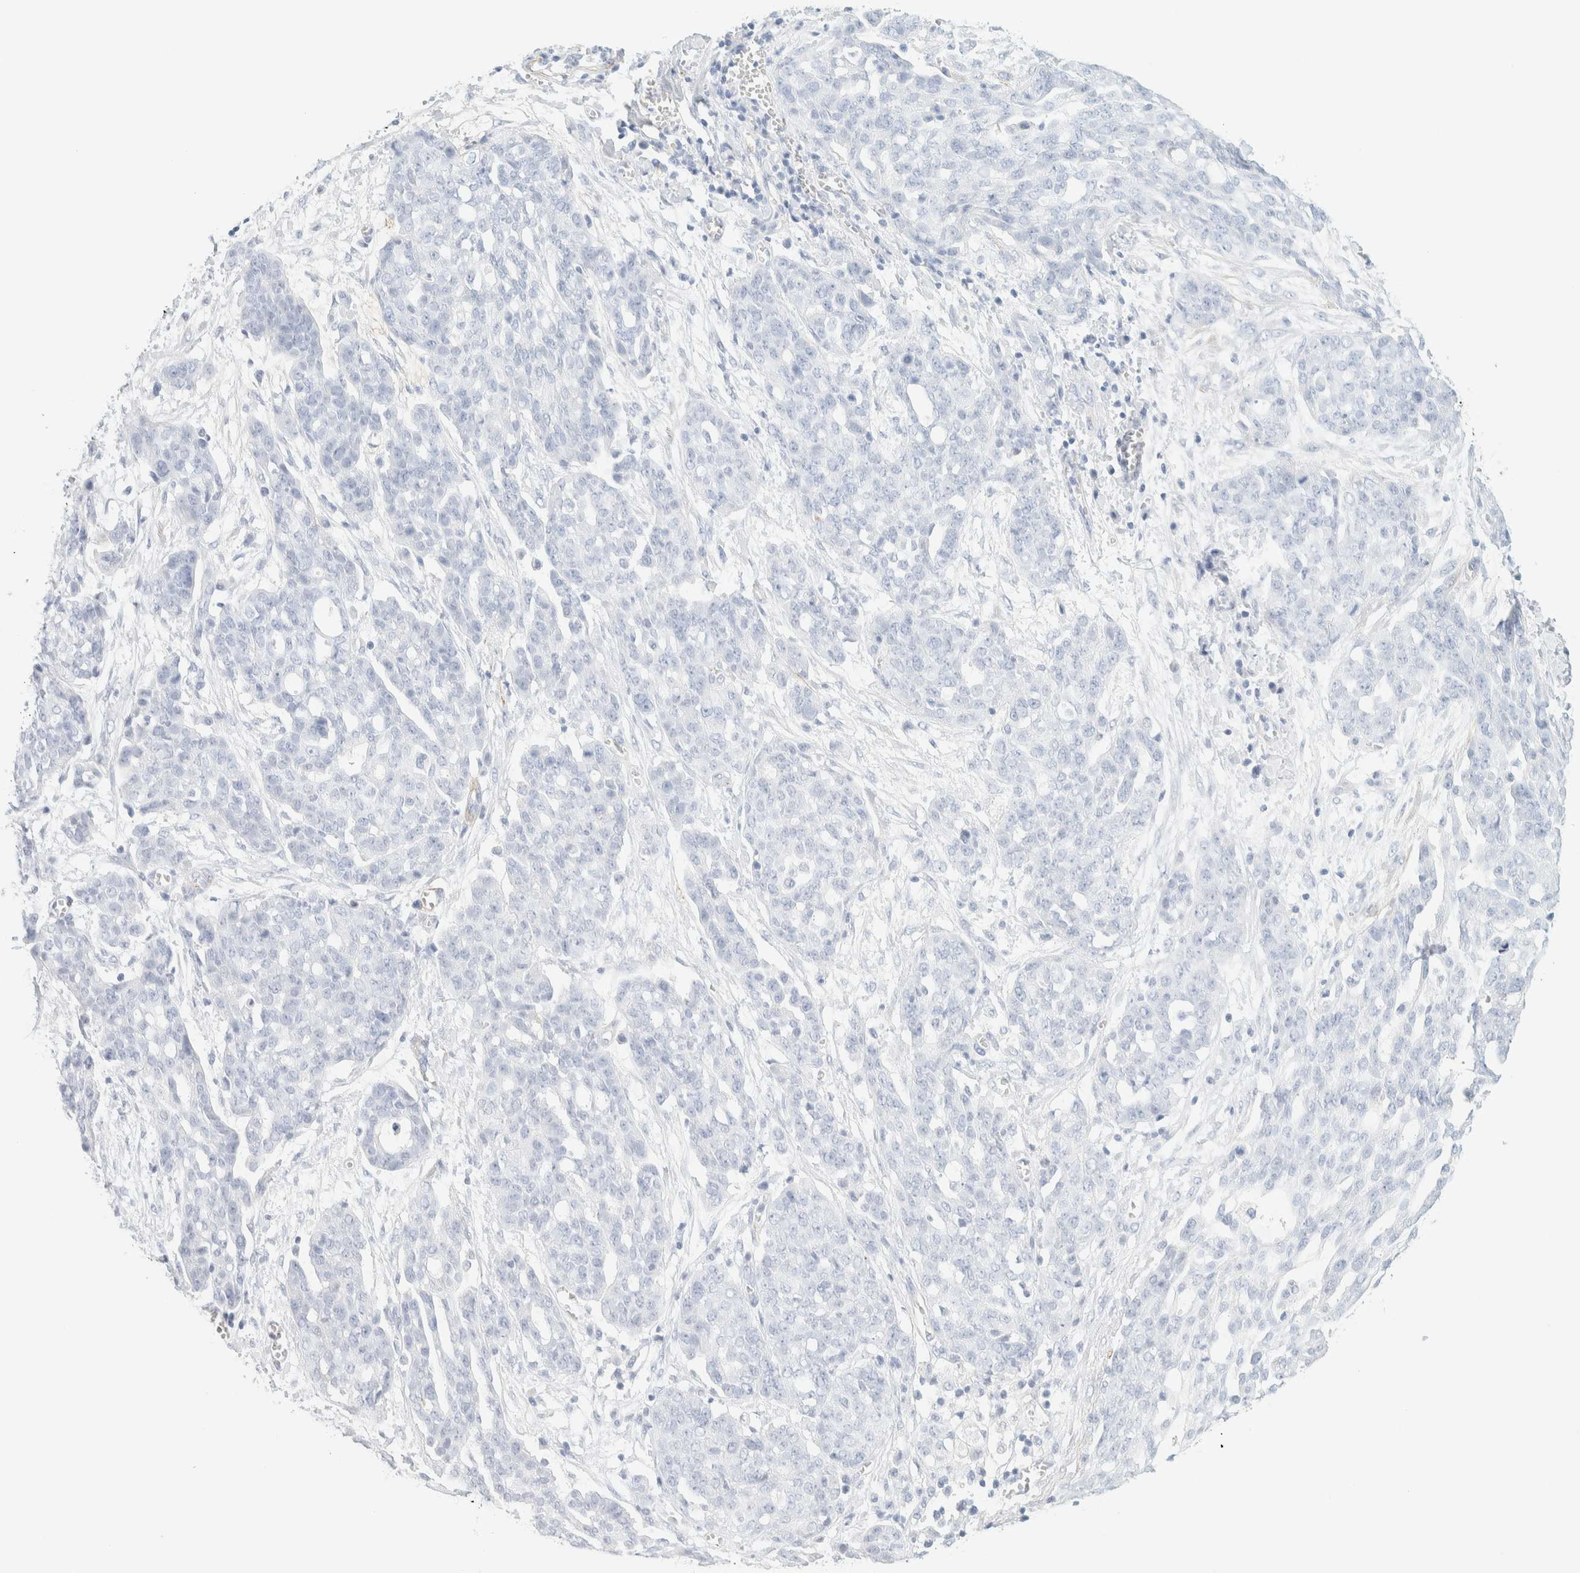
{"staining": {"intensity": "negative", "quantity": "none", "location": "none"}, "tissue": "ovarian cancer", "cell_type": "Tumor cells", "image_type": "cancer", "snomed": [{"axis": "morphology", "description": "Cystadenocarcinoma, serous, NOS"}, {"axis": "topography", "description": "Soft tissue"}, {"axis": "topography", "description": "Ovary"}], "caption": "High power microscopy photomicrograph of an immunohistochemistry photomicrograph of ovarian cancer, revealing no significant expression in tumor cells.", "gene": "AFMID", "patient": {"sex": "female", "age": 57}}